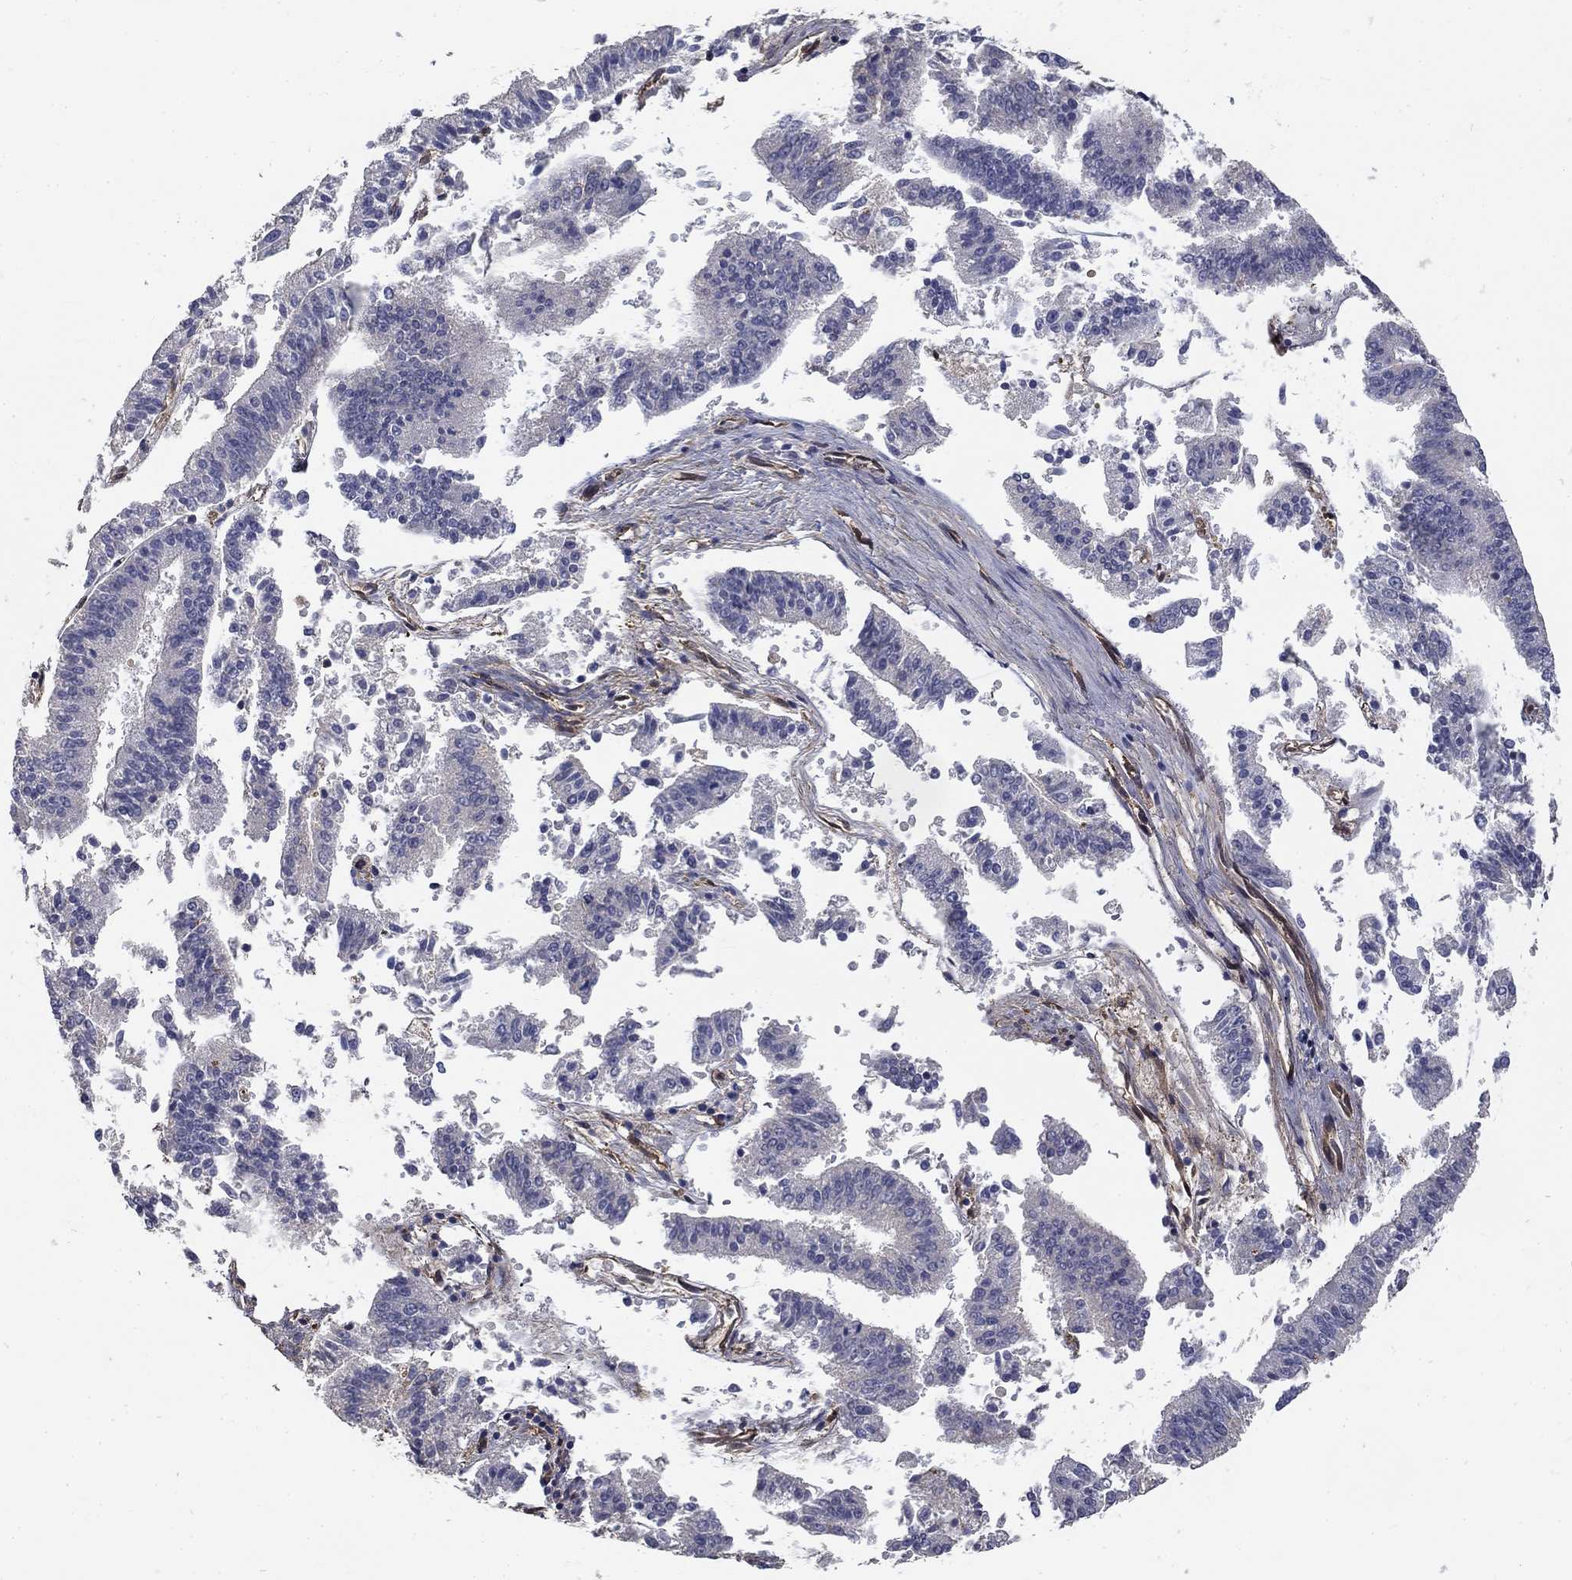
{"staining": {"intensity": "negative", "quantity": "none", "location": "none"}, "tissue": "endometrial cancer", "cell_type": "Tumor cells", "image_type": "cancer", "snomed": [{"axis": "morphology", "description": "Adenocarcinoma, NOS"}, {"axis": "topography", "description": "Endometrium"}], "caption": "The micrograph demonstrates no staining of tumor cells in endometrial adenocarcinoma.", "gene": "DPYSL2", "patient": {"sex": "female", "age": 66}}